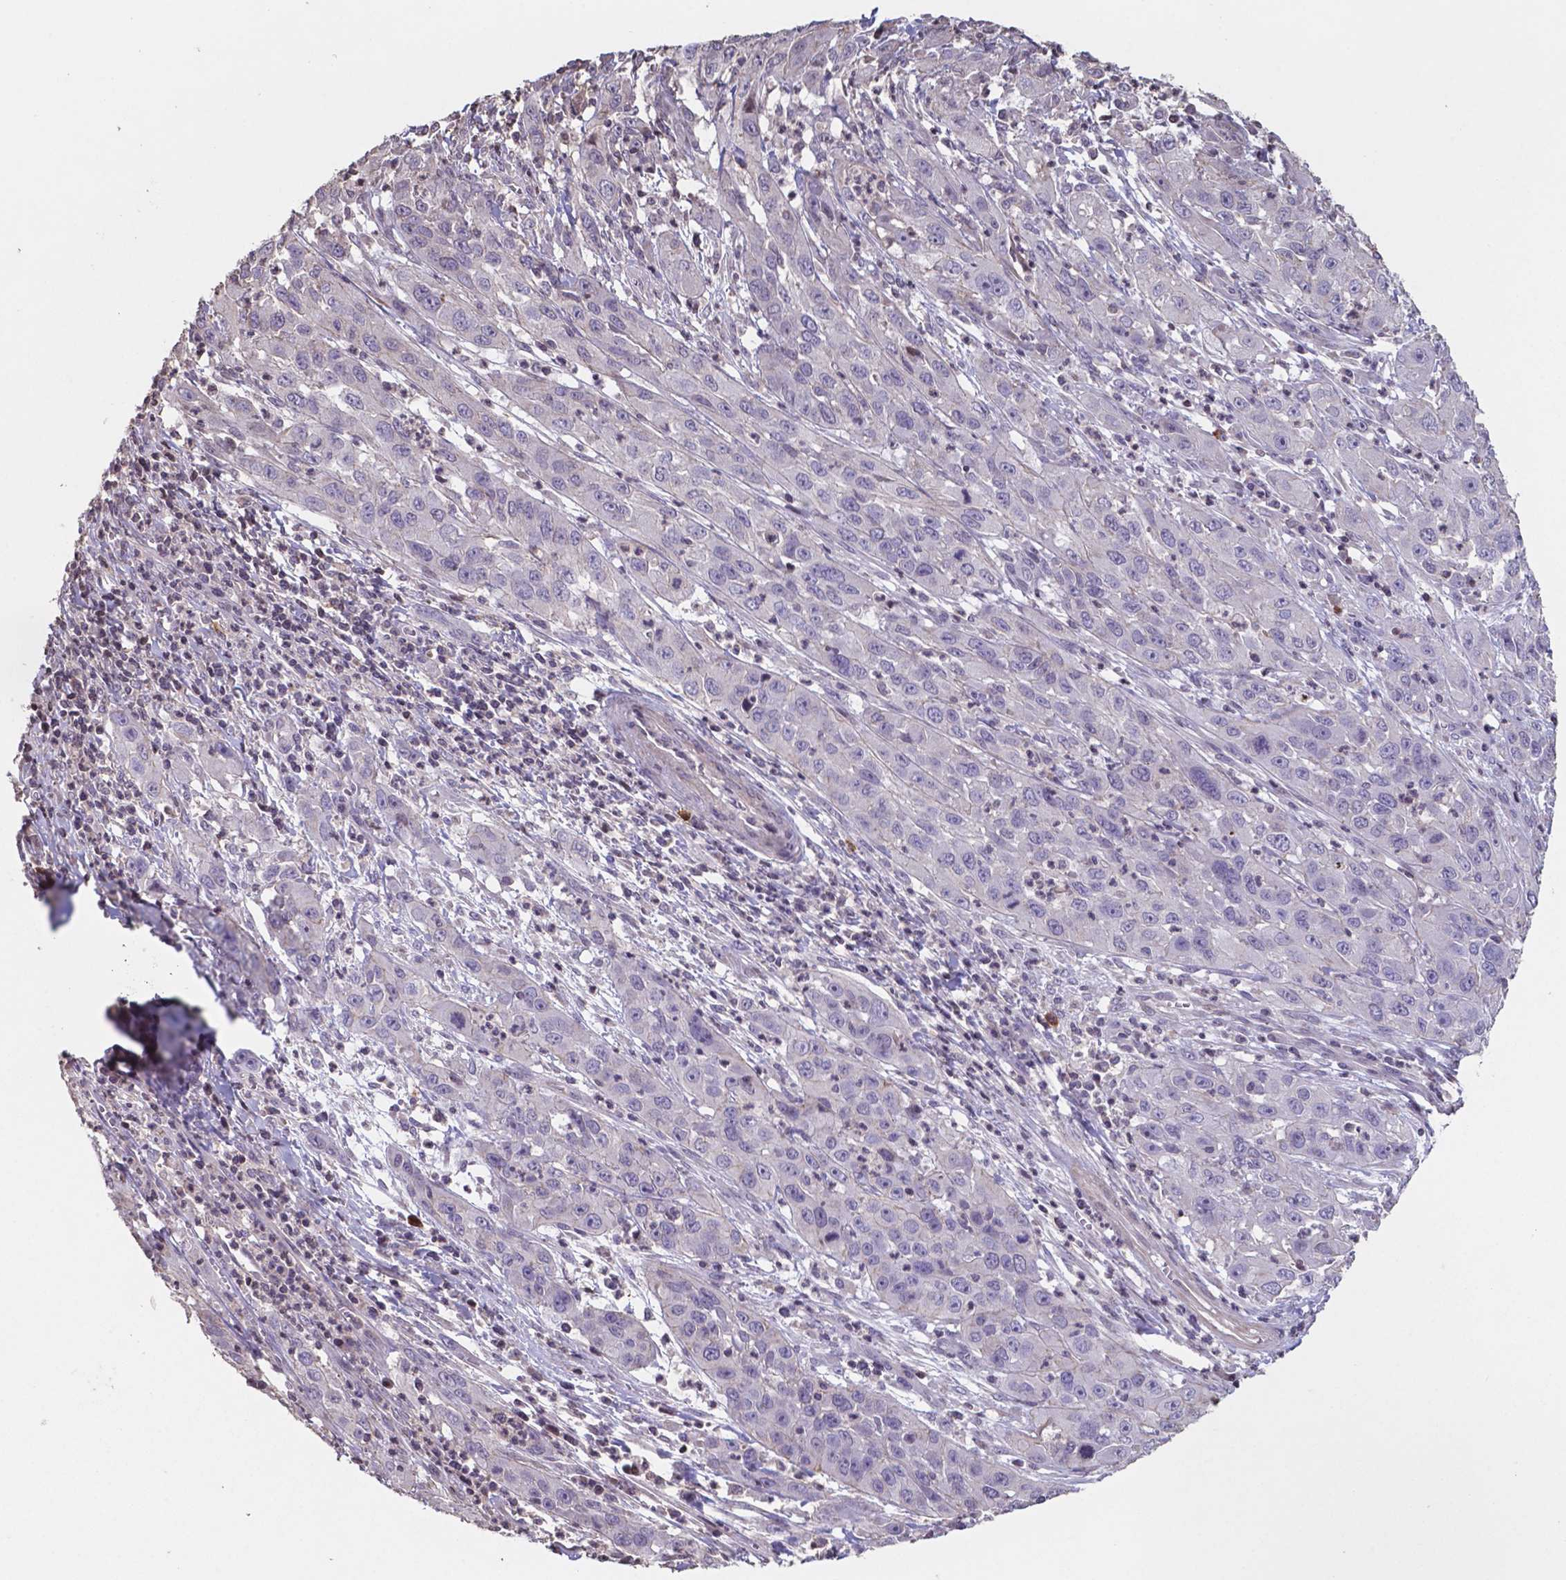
{"staining": {"intensity": "negative", "quantity": "none", "location": "none"}, "tissue": "cervical cancer", "cell_type": "Tumor cells", "image_type": "cancer", "snomed": [{"axis": "morphology", "description": "Squamous cell carcinoma, NOS"}, {"axis": "topography", "description": "Cervix"}], "caption": "IHC of human squamous cell carcinoma (cervical) displays no expression in tumor cells. (DAB immunohistochemistry with hematoxylin counter stain).", "gene": "MLC1", "patient": {"sex": "female", "age": 32}}